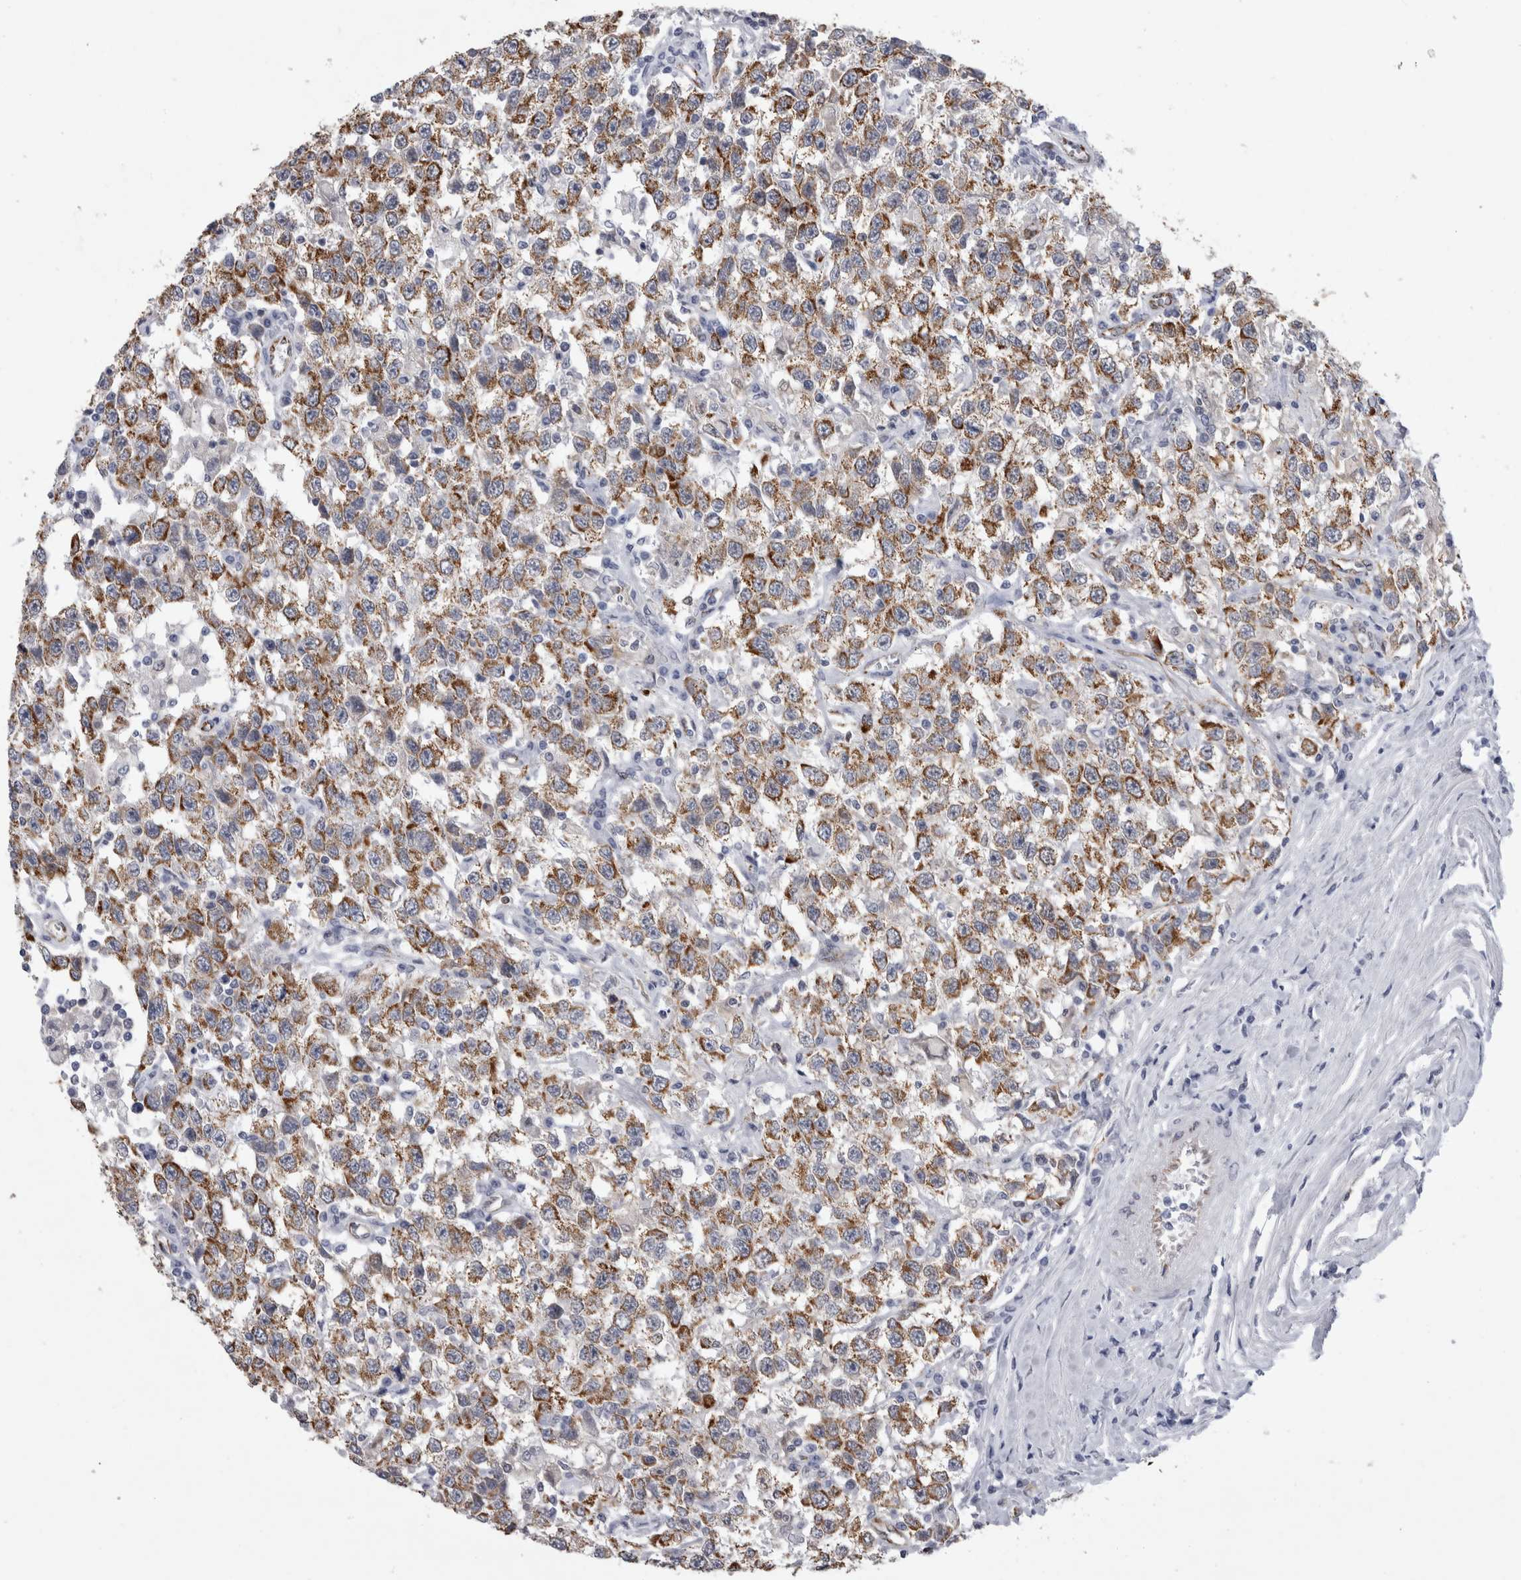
{"staining": {"intensity": "moderate", "quantity": ">75%", "location": "cytoplasmic/membranous"}, "tissue": "testis cancer", "cell_type": "Tumor cells", "image_type": "cancer", "snomed": [{"axis": "morphology", "description": "Seminoma, NOS"}, {"axis": "topography", "description": "Testis"}], "caption": "This photomicrograph shows immunohistochemistry (IHC) staining of testis cancer, with medium moderate cytoplasmic/membranous positivity in approximately >75% of tumor cells.", "gene": "ACOT7", "patient": {"sex": "male", "age": 41}}